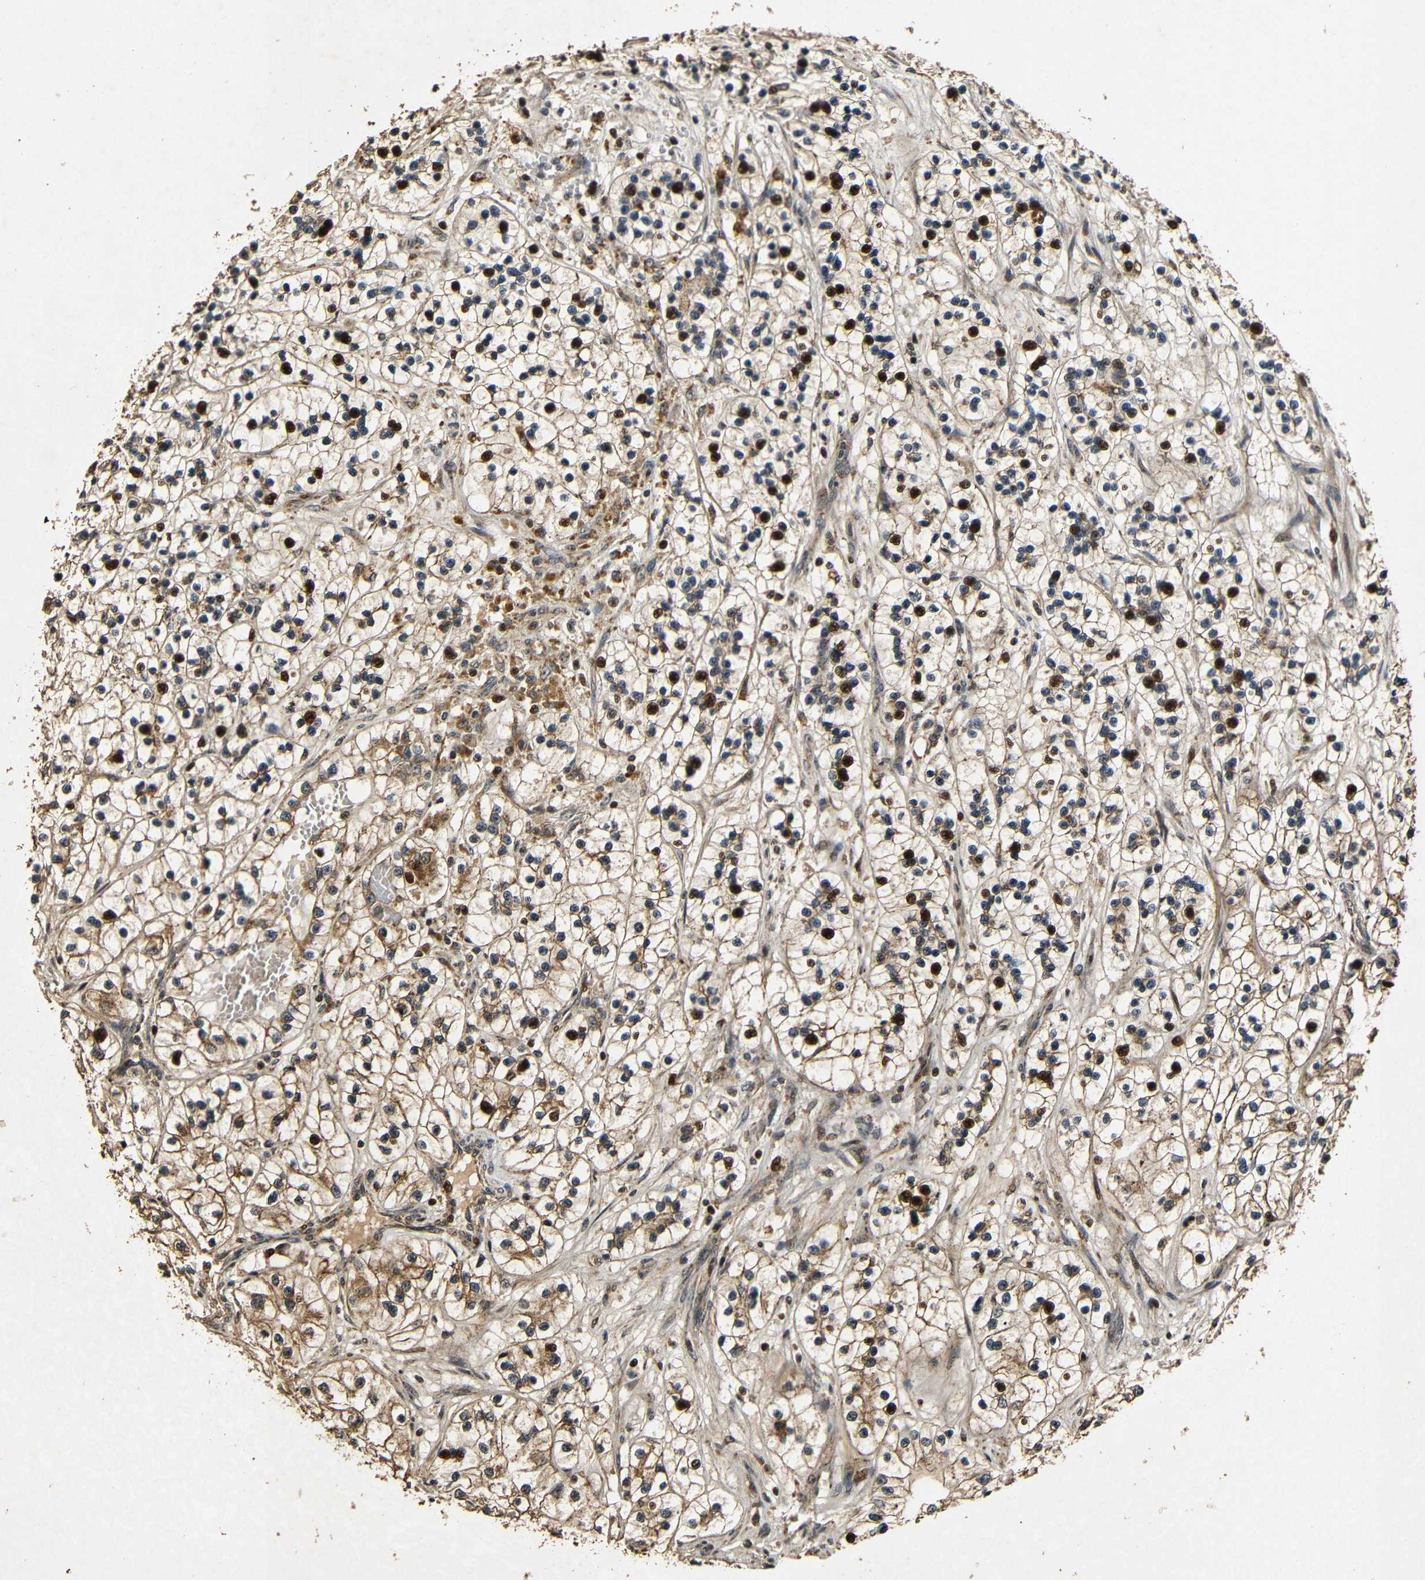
{"staining": {"intensity": "moderate", "quantity": ">75%", "location": "cytoplasmic/membranous,nuclear"}, "tissue": "renal cancer", "cell_type": "Tumor cells", "image_type": "cancer", "snomed": [{"axis": "morphology", "description": "Adenocarcinoma, NOS"}, {"axis": "topography", "description": "Kidney"}], "caption": "Immunohistochemical staining of adenocarcinoma (renal) reveals medium levels of moderate cytoplasmic/membranous and nuclear staining in about >75% of tumor cells. Immunohistochemistry stains the protein of interest in brown and the nuclei are stained blue.", "gene": "KAZALD1", "patient": {"sex": "female", "age": 57}}